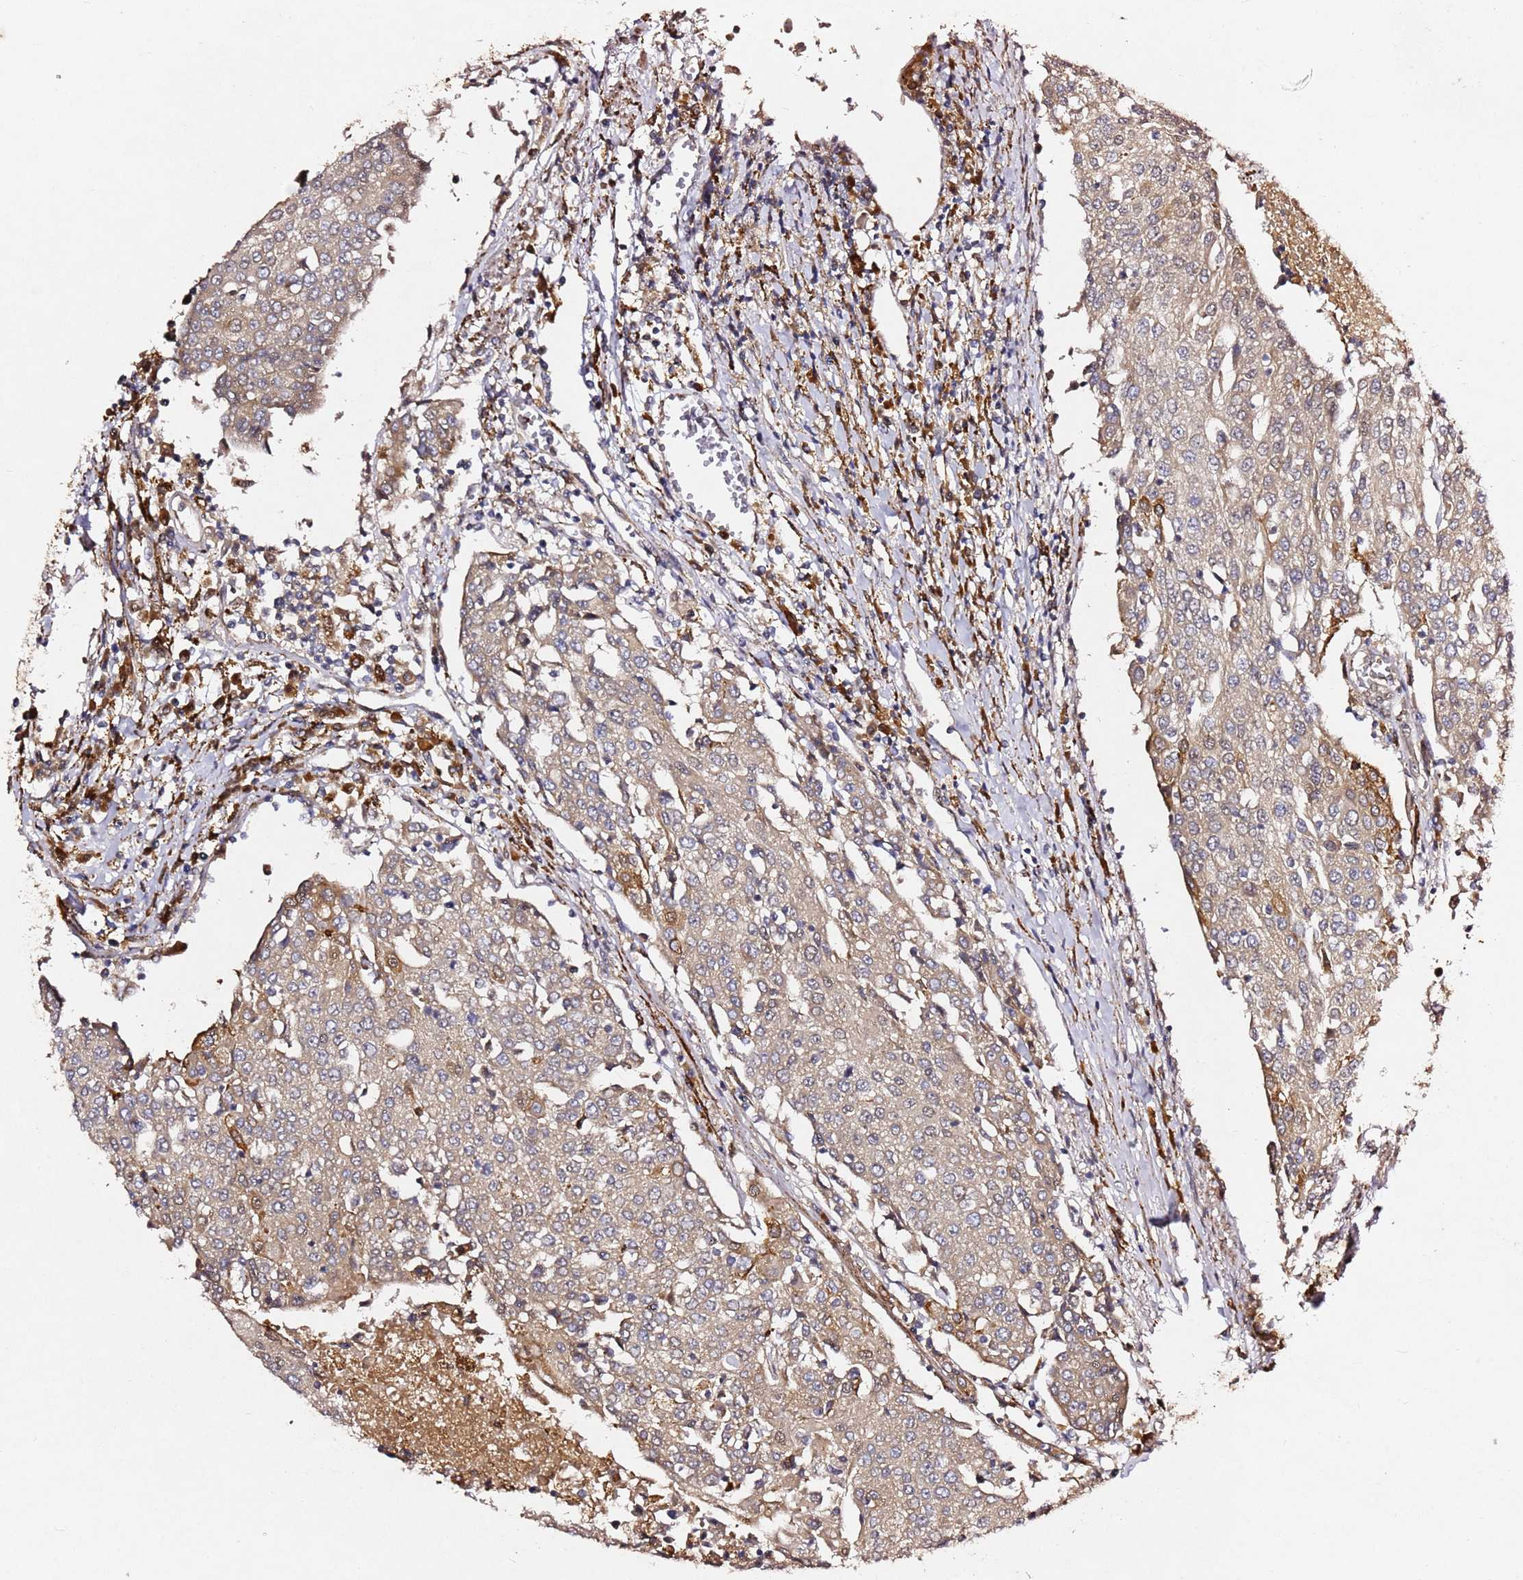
{"staining": {"intensity": "weak", "quantity": "<25%", "location": "cytoplasmic/membranous"}, "tissue": "urothelial cancer", "cell_type": "Tumor cells", "image_type": "cancer", "snomed": [{"axis": "morphology", "description": "Urothelial carcinoma, High grade"}, {"axis": "topography", "description": "Urinary bladder"}], "caption": "This is a histopathology image of IHC staining of urothelial carcinoma (high-grade), which shows no positivity in tumor cells.", "gene": "ALG11", "patient": {"sex": "female", "age": 85}}